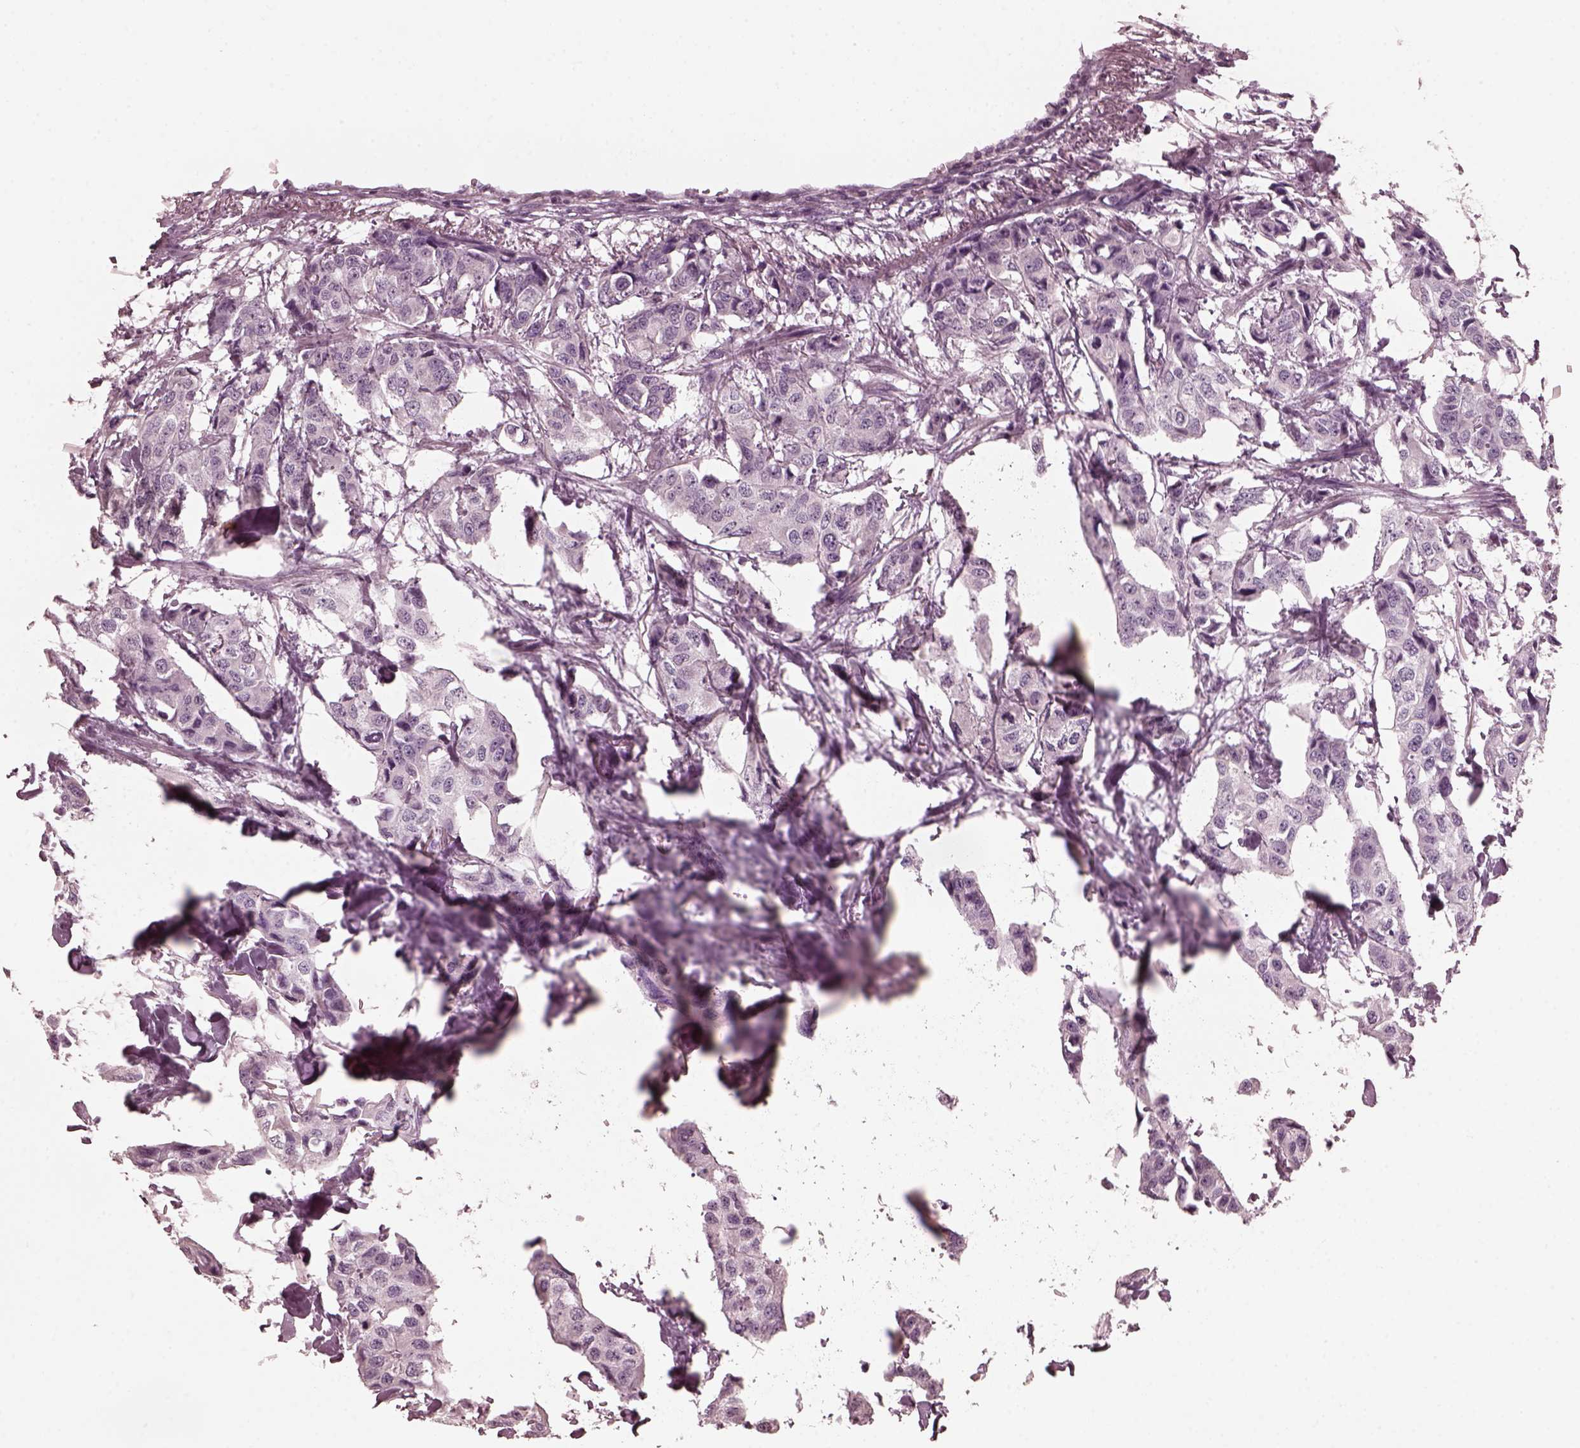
{"staining": {"intensity": "negative", "quantity": "none", "location": "none"}, "tissue": "breast cancer", "cell_type": "Tumor cells", "image_type": "cancer", "snomed": [{"axis": "morphology", "description": "Duct carcinoma"}, {"axis": "topography", "description": "Breast"}], "caption": "This is an IHC image of human breast cancer (infiltrating ductal carcinoma). There is no positivity in tumor cells.", "gene": "CGA", "patient": {"sex": "female", "age": 80}}